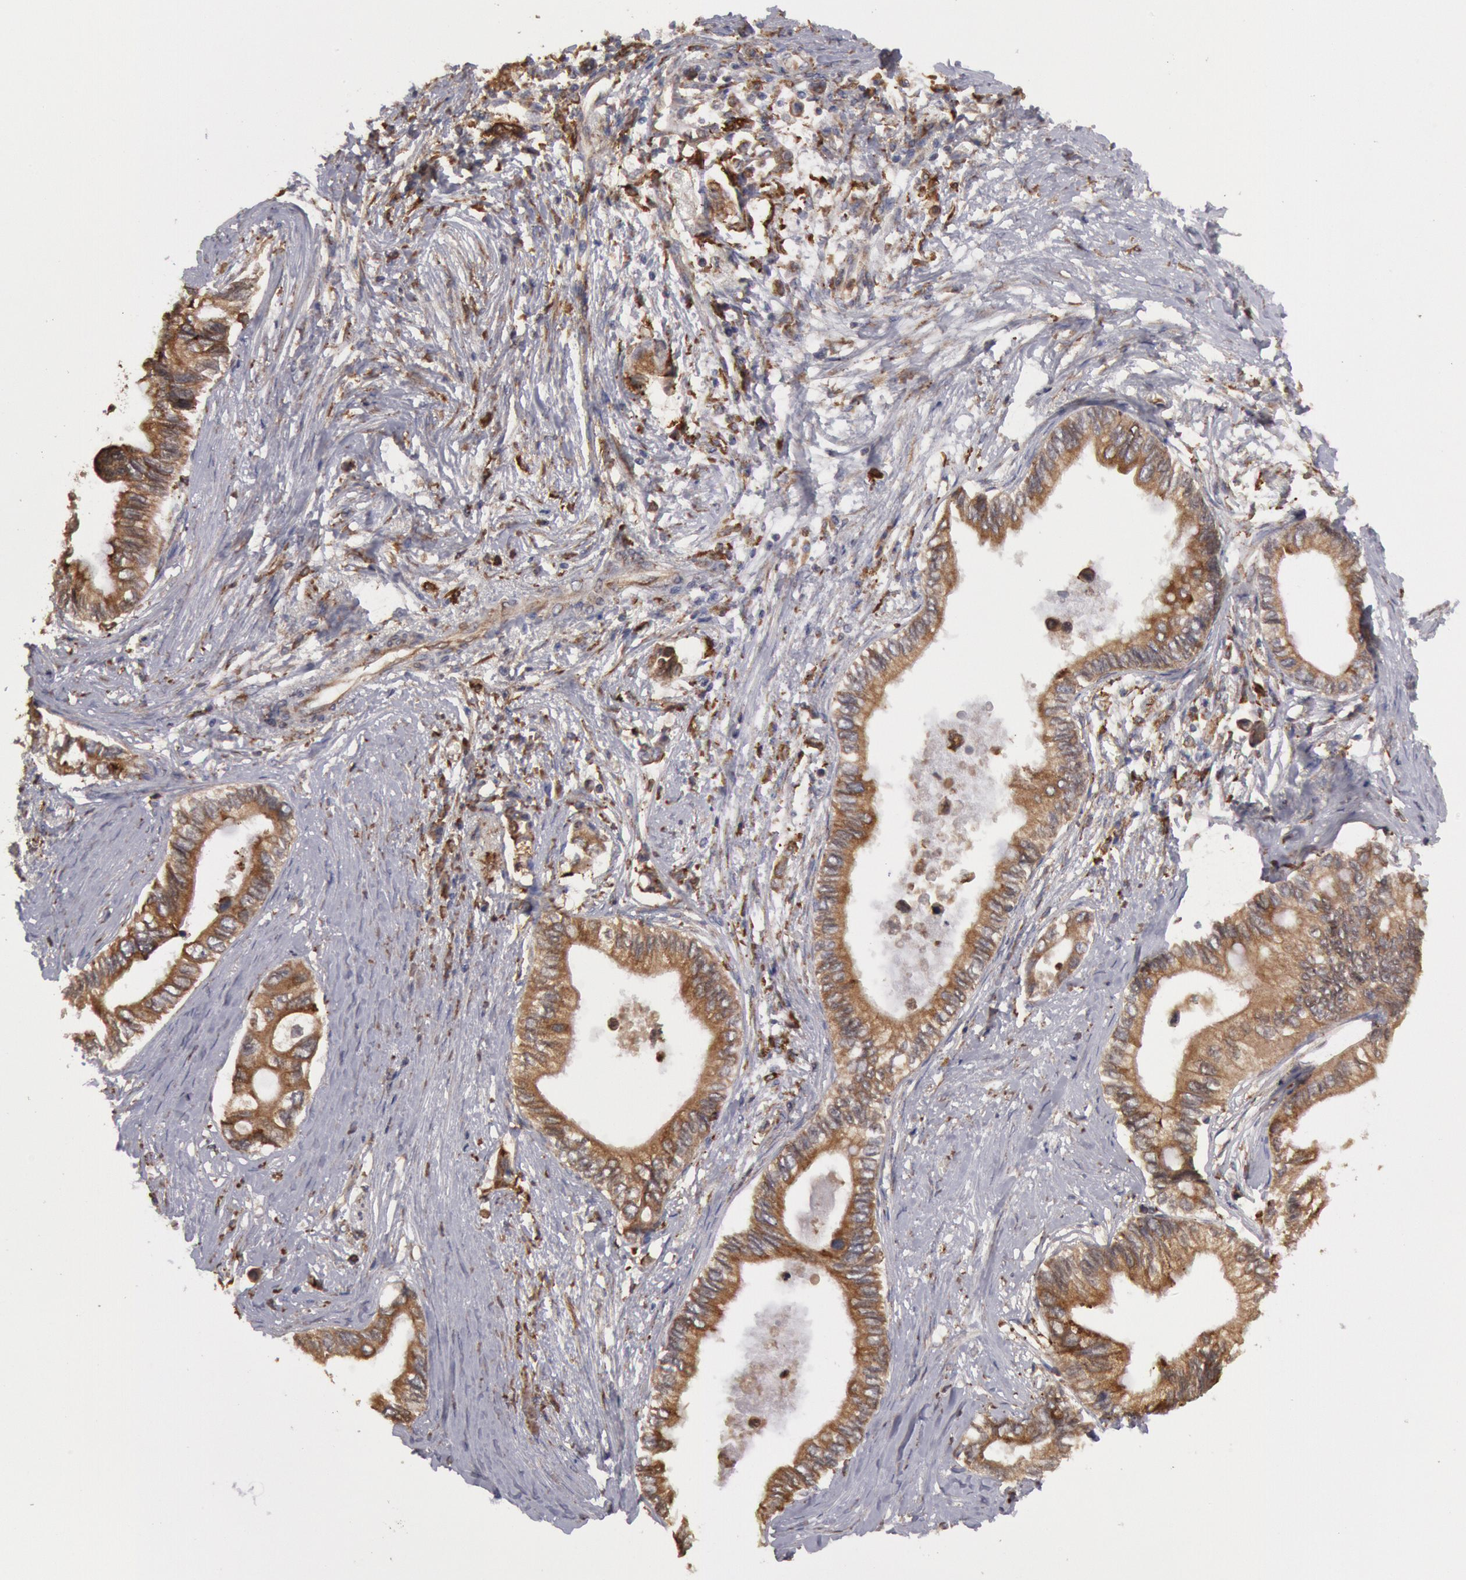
{"staining": {"intensity": "moderate", "quantity": ">75%", "location": "cytoplasmic/membranous"}, "tissue": "pancreatic cancer", "cell_type": "Tumor cells", "image_type": "cancer", "snomed": [{"axis": "morphology", "description": "Adenocarcinoma, NOS"}, {"axis": "topography", "description": "Pancreas"}], "caption": "Approximately >75% of tumor cells in pancreatic cancer reveal moderate cytoplasmic/membranous protein expression as visualized by brown immunohistochemical staining.", "gene": "ERP44", "patient": {"sex": "female", "age": 66}}